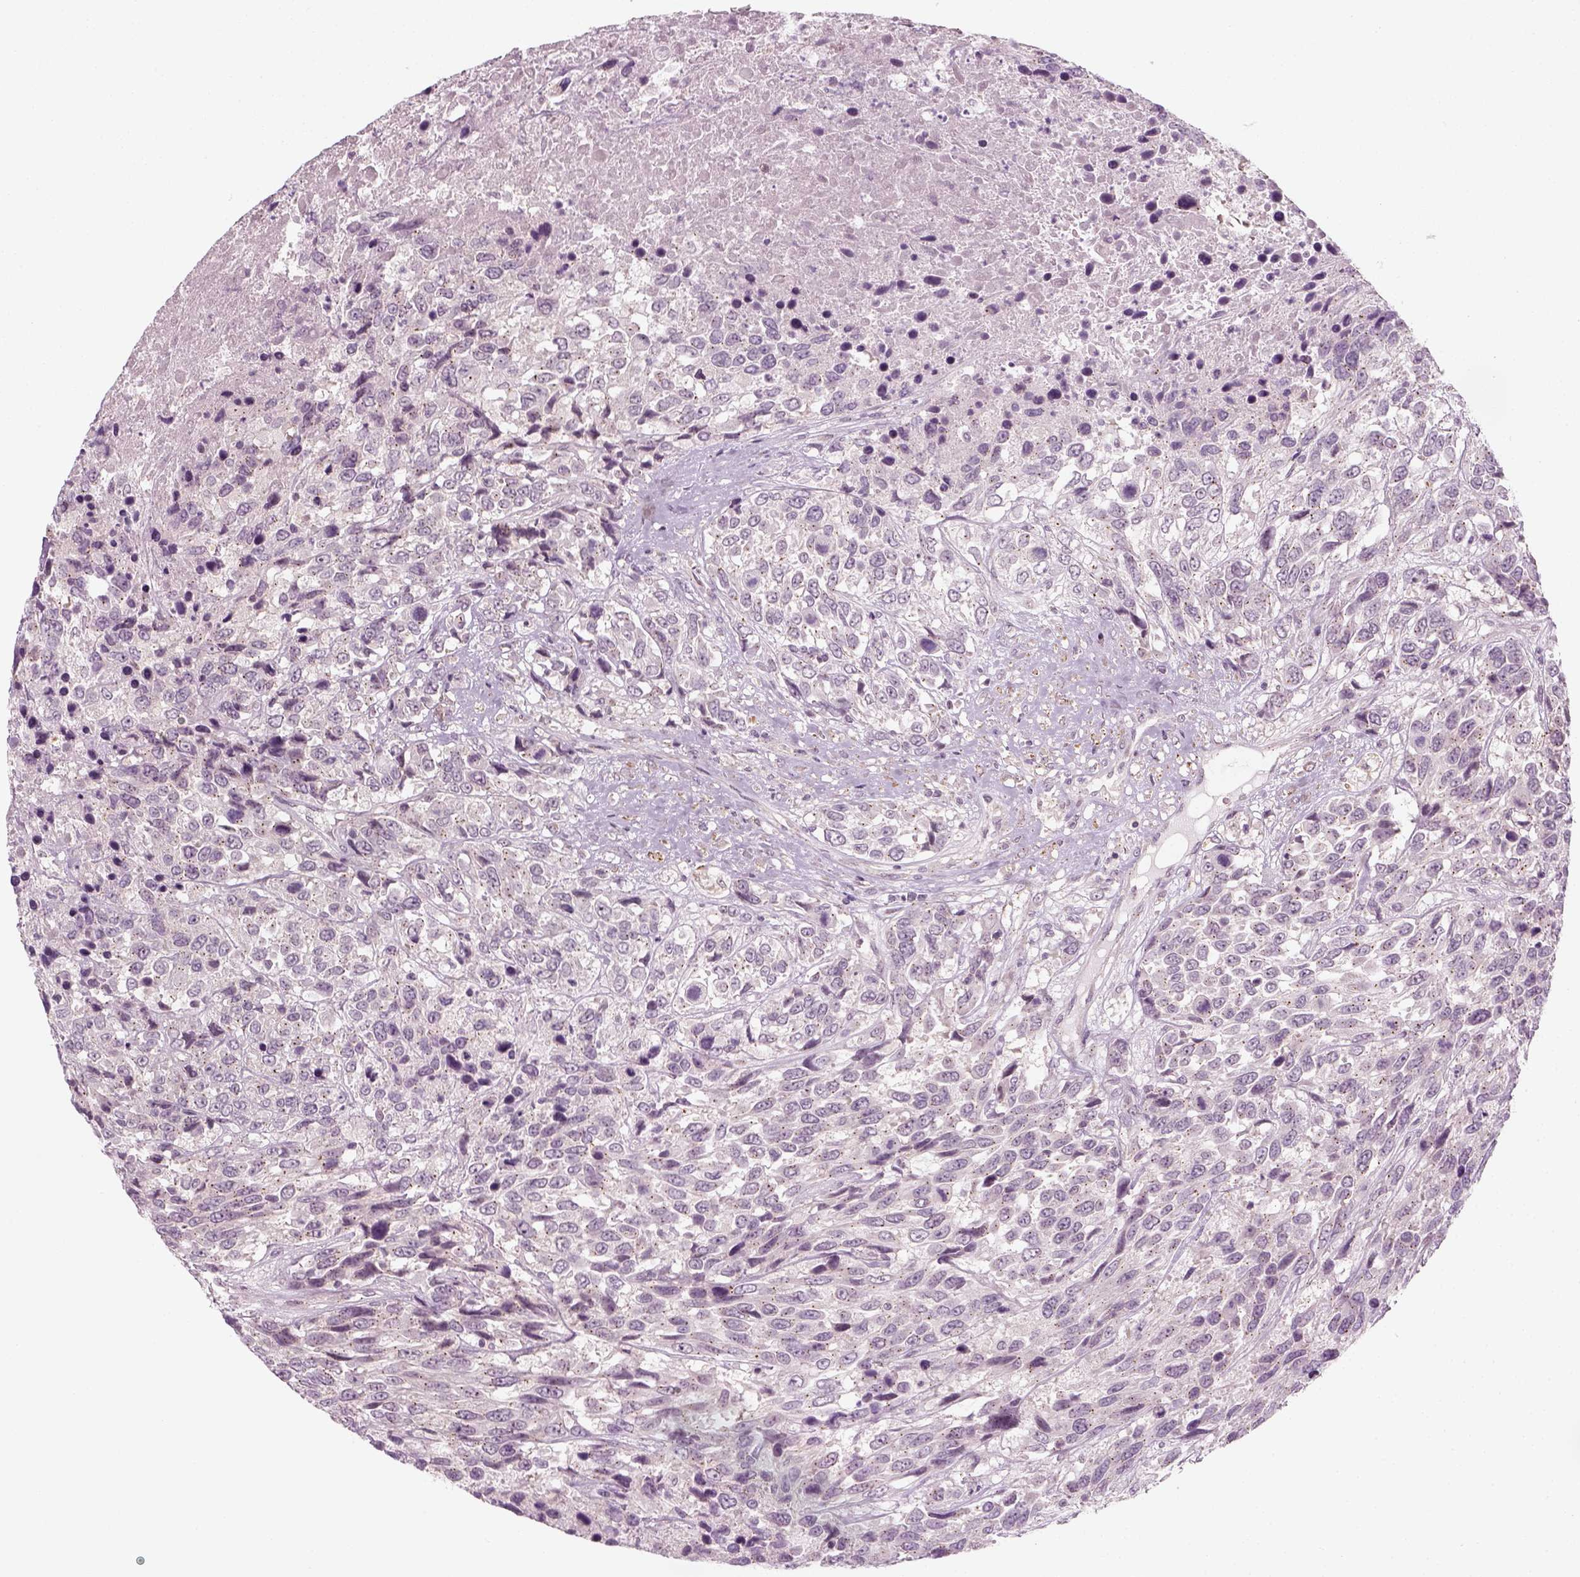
{"staining": {"intensity": "negative", "quantity": "none", "location": "none"}, "tissue": "urothelial cancer", "cell_type": "Tumor cells", "image_type": "cancer", "snomed": [{"axis": "morphology", "description": "Urothelial carcinoma, High grade"}, {"axis": "topography", "description": "Urinary bladder"}], "caption": "Urothelial cancer was stained to show a protein in brown. There is no significant expression in tumor cells. (Stains: DAB IHC with hematoxylin counter stain, Microscopy: brightfield microscopy at high magnification).", "gene": "MLIP", "patient": {"sex": "female", "age": 70}}